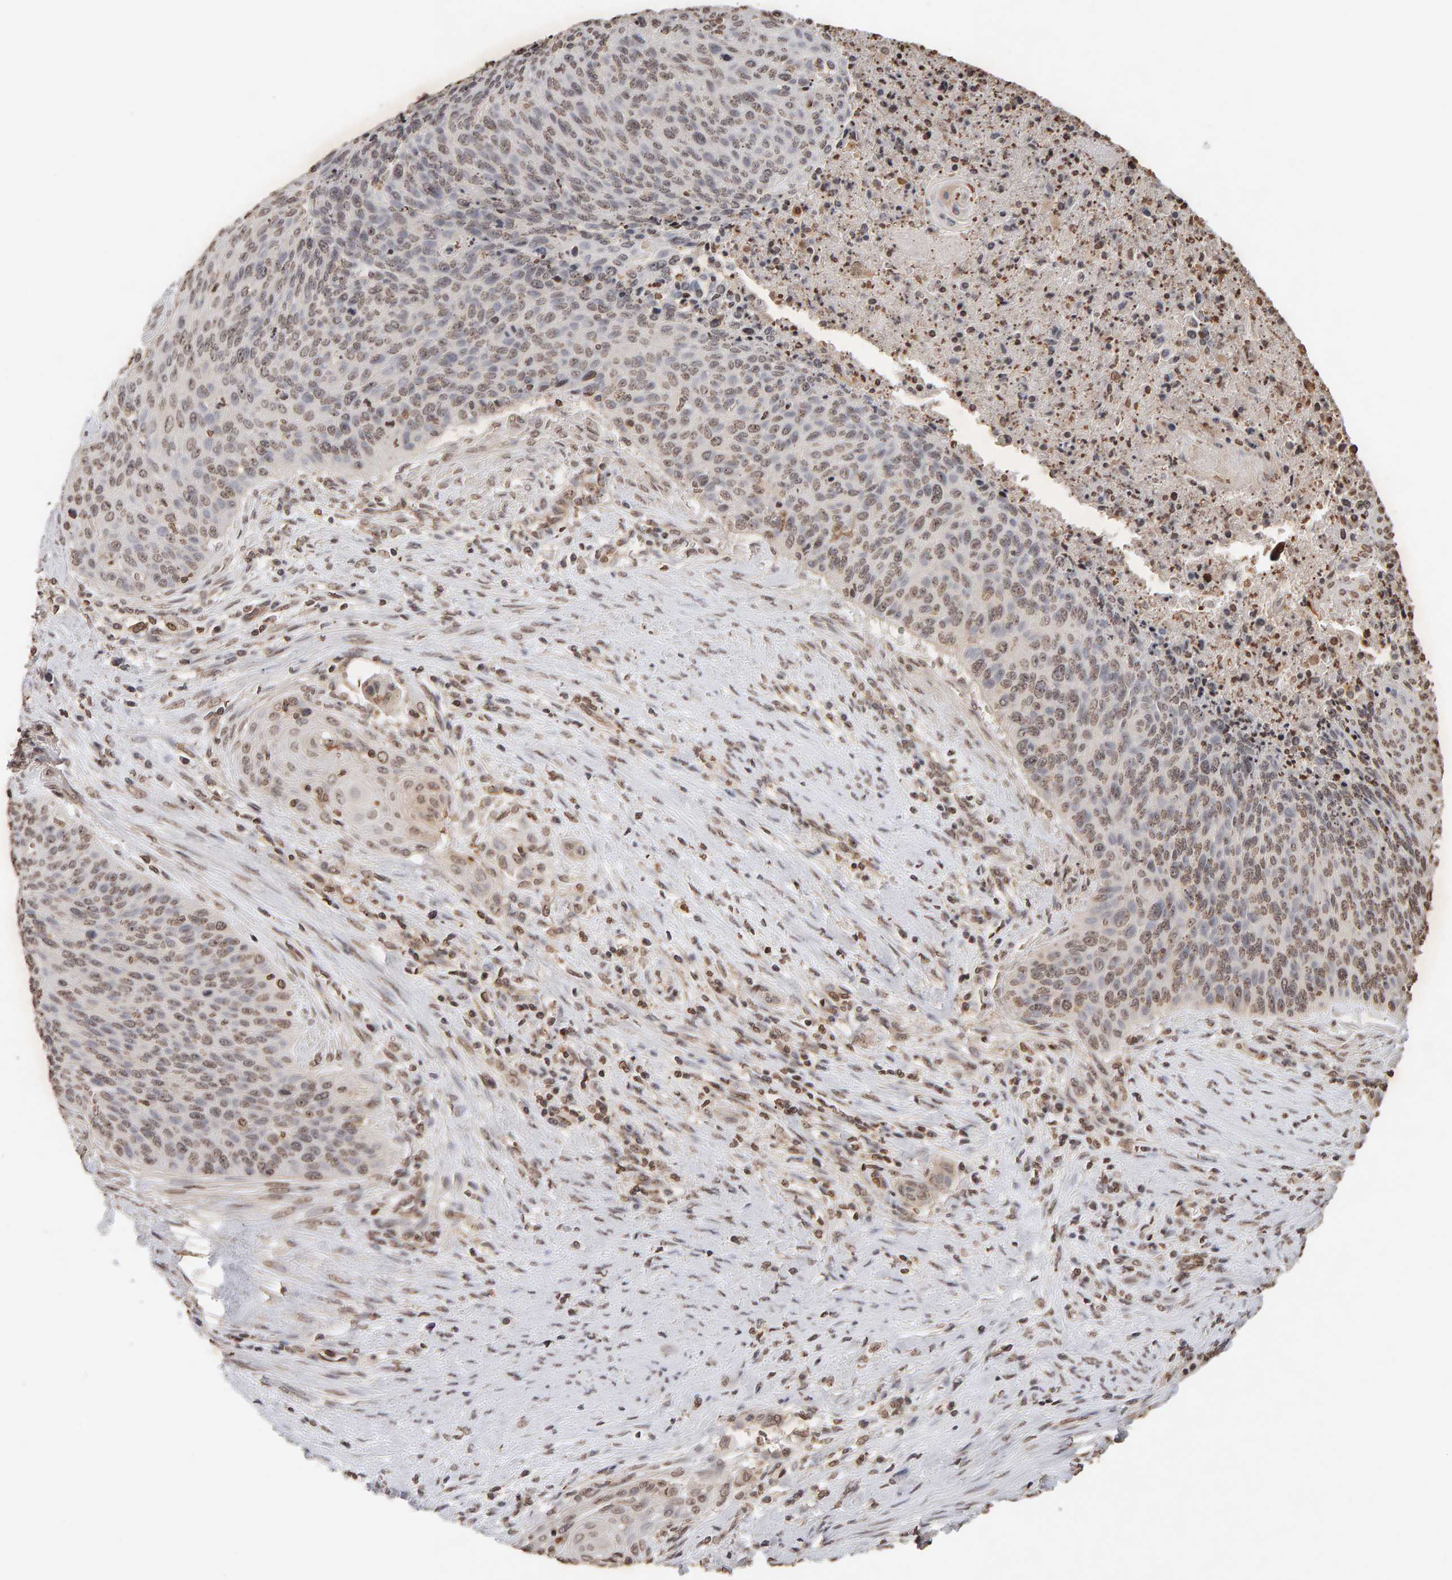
{"staining": {"intensity": "weak", "quantity": ">75%", "location": "nuclear"}, "tissue": "cervical cancer", "cell_type": "Tumor cells", "image_type": "cancer", "snomed": [{"axis": "morphology", "description": "Squamous cell carcinoma, NOS"}, {"axis": "topography", "description": "Cervix"}], "caption": "A photomicrograph of squamous cell carcinoma (cervical) stained for a protein demonstrates weak nuclear brown staining in tumor cells. (DAB IHC, brown staining for protein, blue staining for nuclei).", "gene": "DNAJB5", "patient": {"sex": "female", "age": 55}}